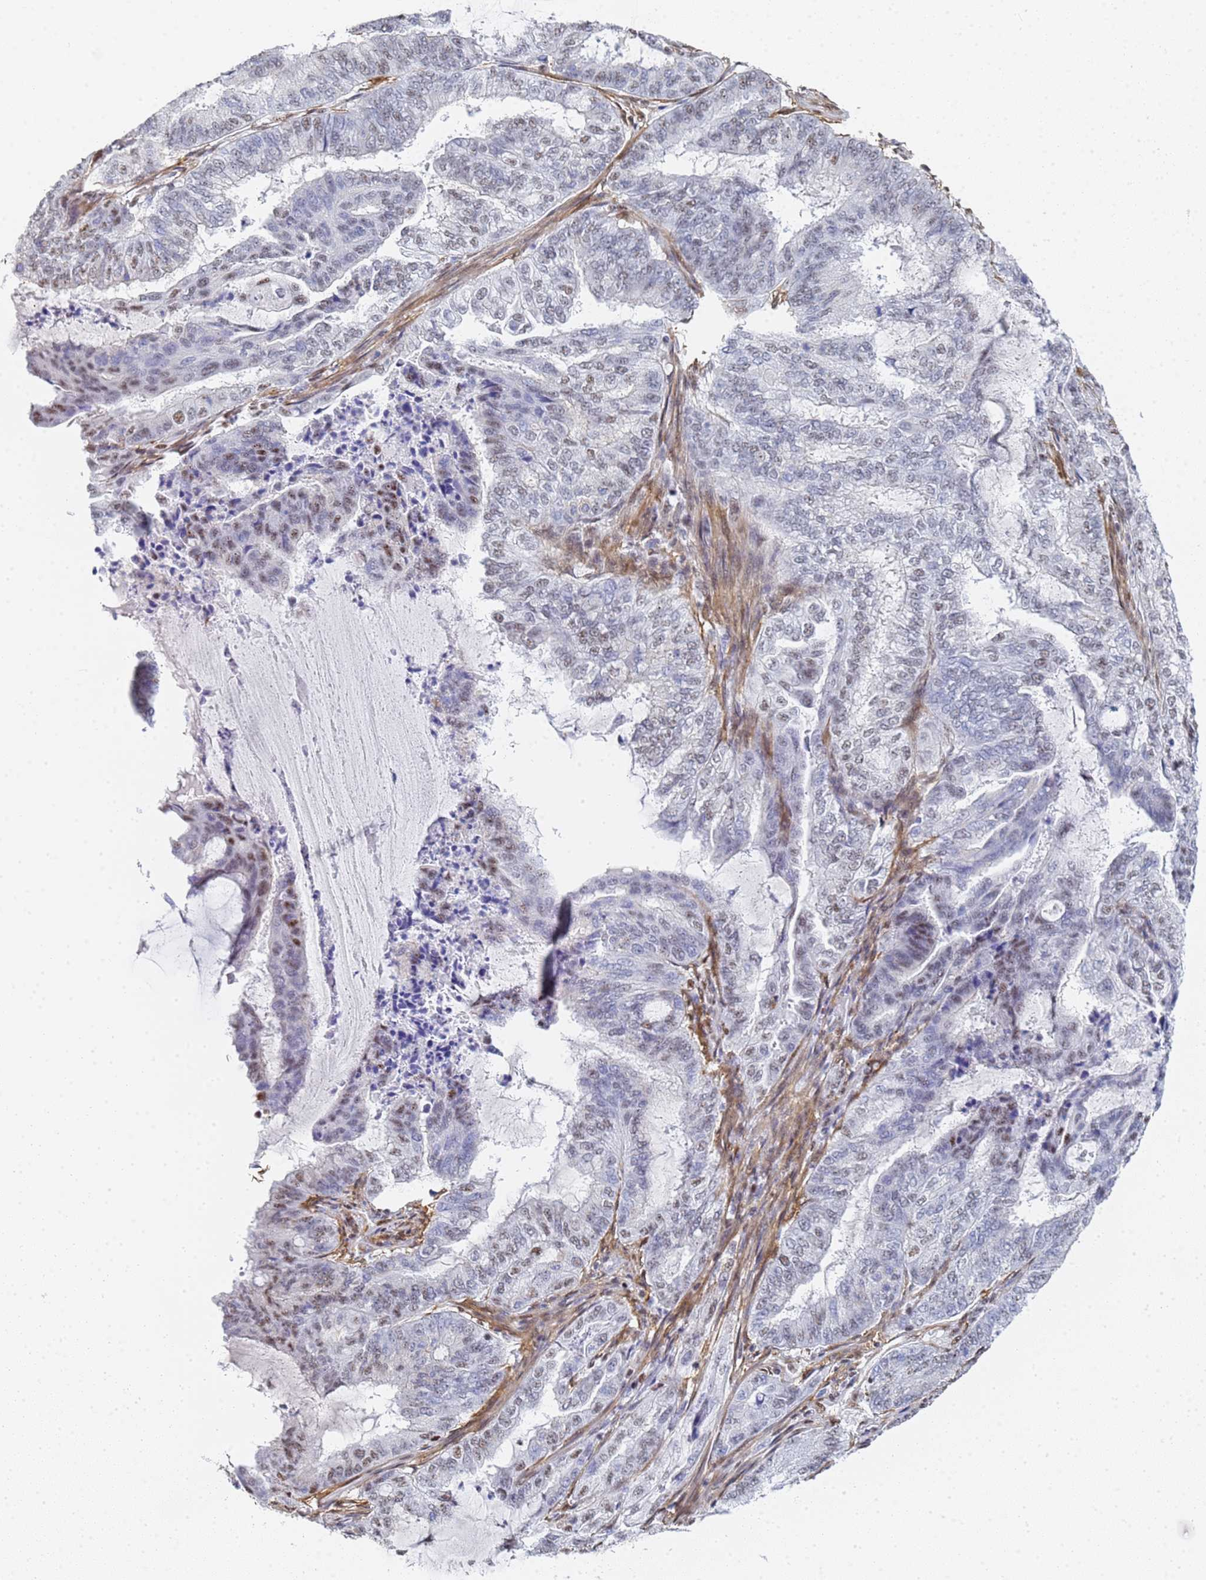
{"staining": {"intensity": "weak", "quantity": "<25%", "location": "nuclear"}, "tissue": "endometrial cancer", "cell_type": "Tumor cells", "image_type": "cancer", "snomed": [{"axis": "morphology", "description": "Adenocarcinoma, NOS"}, {"axis": "topography", "description": "Endometrium"}], "caption": "Tumor cells show no significant protein positivity in adenocarcinoma (endometrial).", "gene": "PRRT4", "patient": {"sex": "female", "age": 51}}